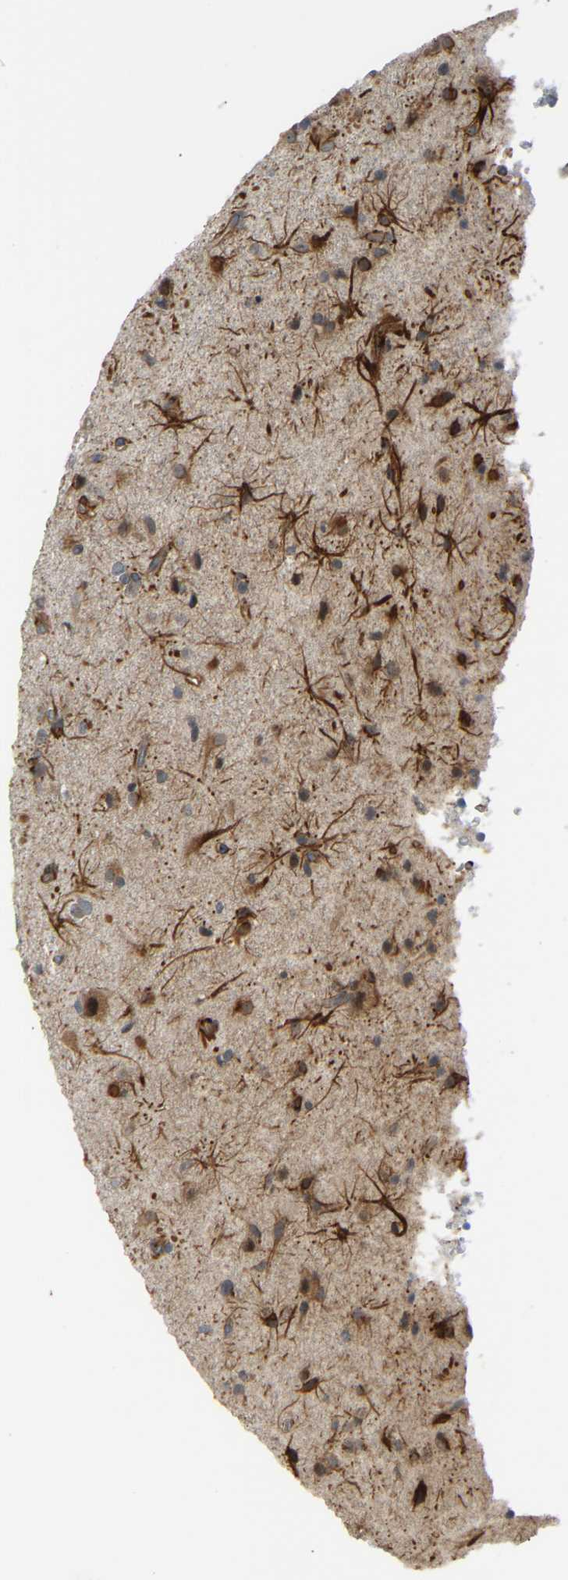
{"staining": {"intensity": "moderate", "quantity": "25%-75%", "location": "cytoplasmic/membranous"}, "tissue": "glioma", "cell_type": "Tumor cells", "image_type": "cancer", "snomed": [{"axis": "morphology", "description": "Glioma, malignant, Low grade"}, {"axis": "topography", "description": "Brain"}], "caption": "Tumor cells display moderate cytoplasmic/membranous positivity in about 25%-75% of cells in glioma.", "gene": "PLCG2", "patient": {"sex": "male", "age": 65}}